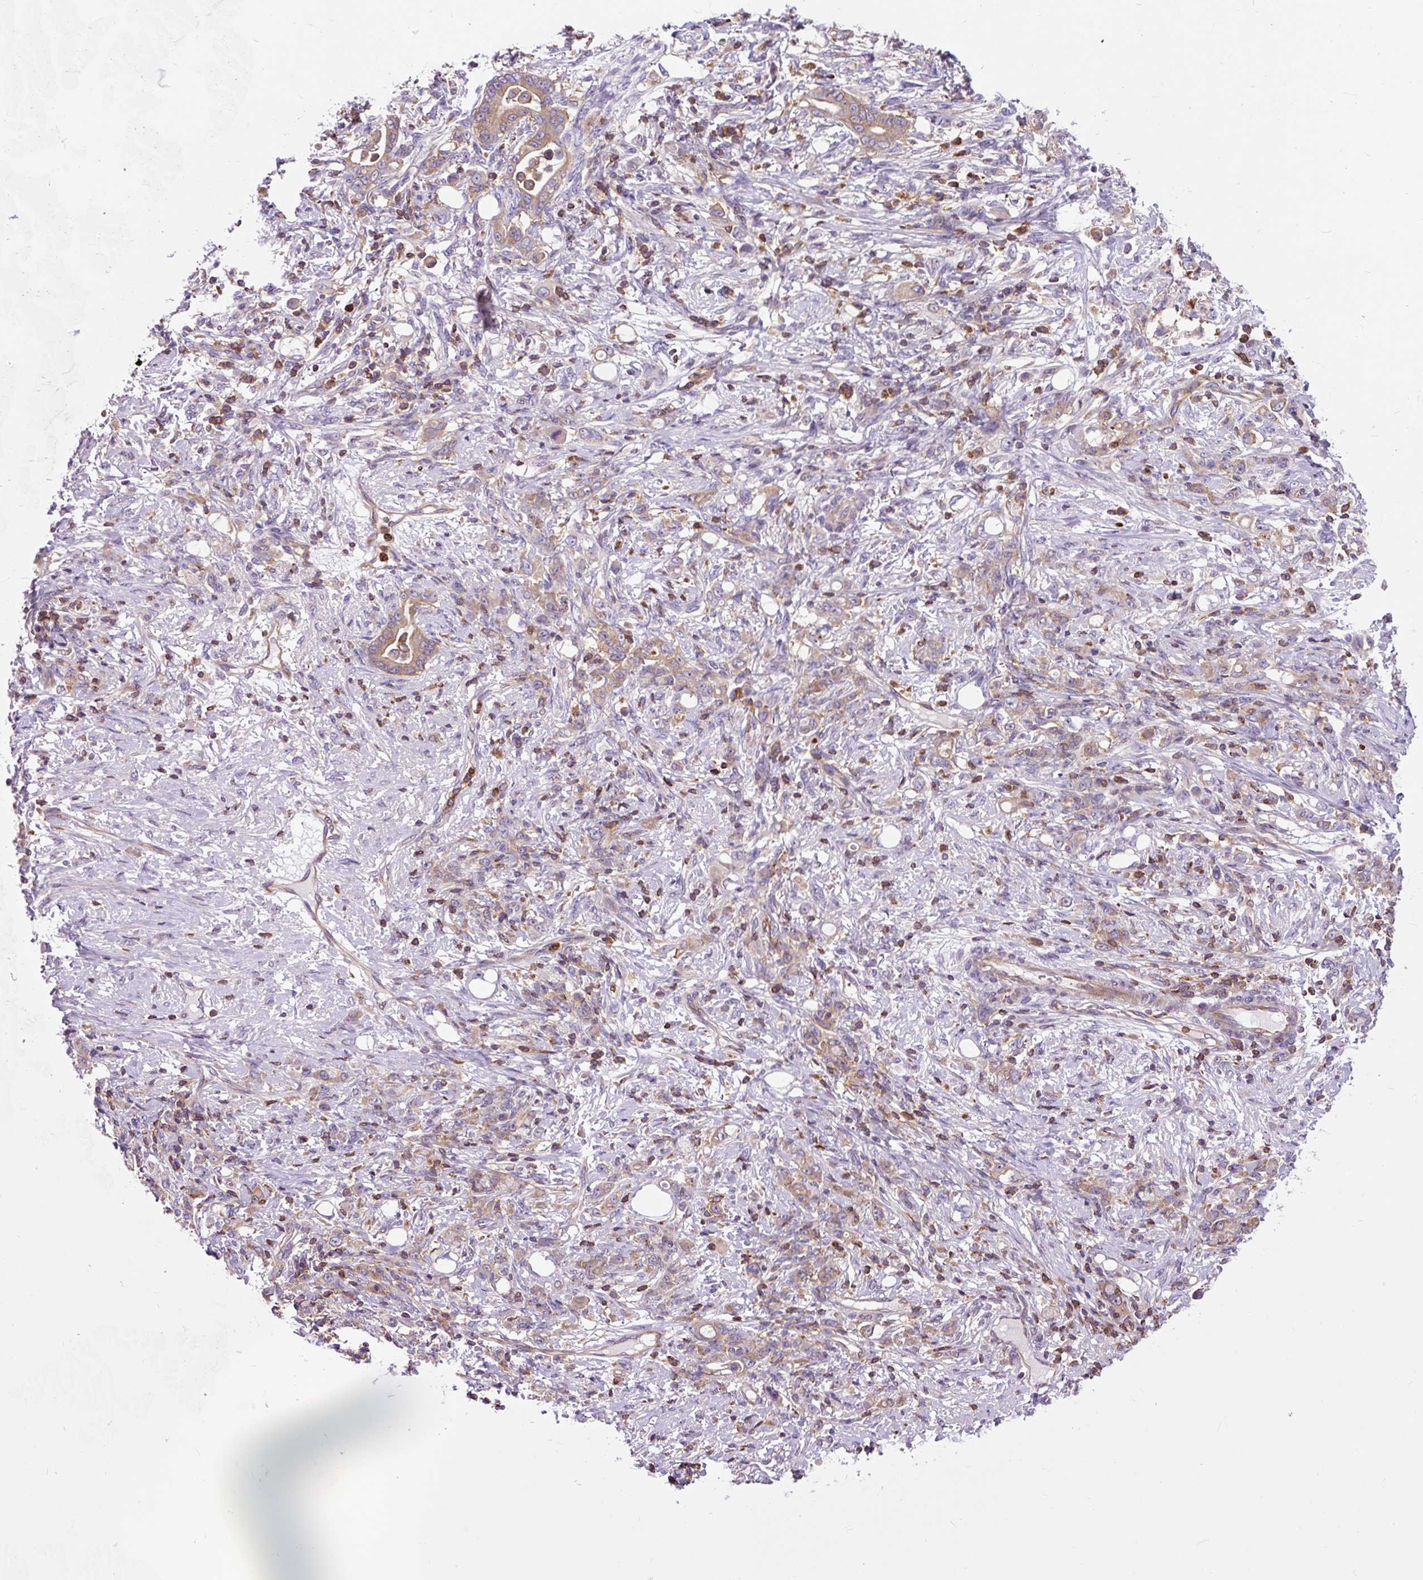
{"staining": {"intensity": "moderate", "quantity": ">75%", "location": "cytoplasmic/membranous"}, "tissue": "stomach cancer", "cell_type": "Tumor cells", "image_type": "cancer", "snomed": [{"axis": "morphology", "description": "Adenocarcinoma, NOS"}, {"axis": "topography", "description": "Stomach"}], "caption": "A micrograph of human adenocarcinoma (stomach) stained for a protein exhibits moderate cytoplasmic/membranous brown staining in tumor cells.", "gene": "CISD3", "patient": {"sex": "female", "age": 79}}